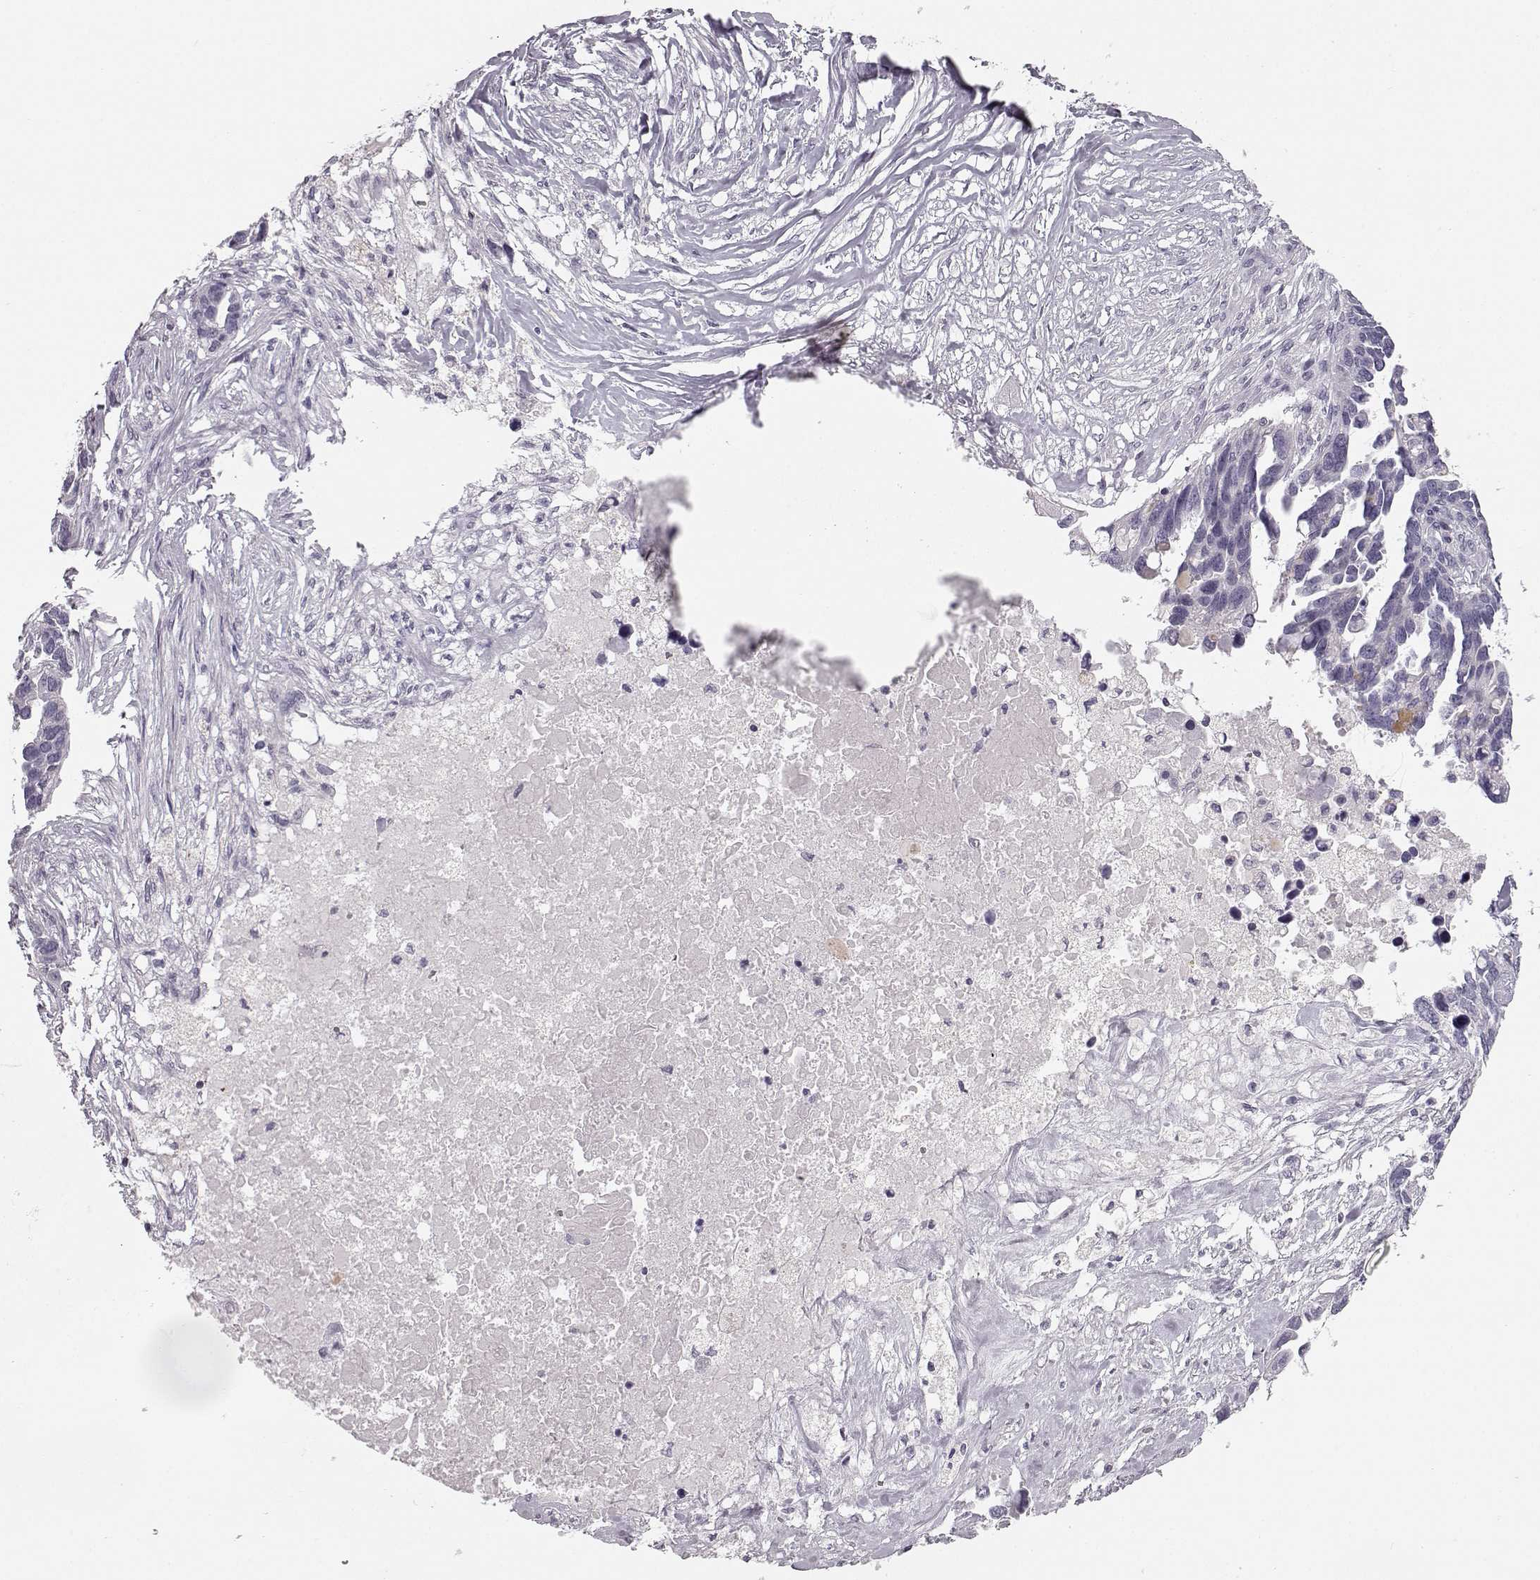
{"staining": {"intensity": "negative", "quantity": "none", "location": "none"}, "tissue": "ovarian cancer", "cell_type": "Tumor cells", "image_type": "cancer", "snomed": [{"axis": "morphology", "description": "Cystadenocarcinoma, serous, NOS"}, {"axis": "topography", "description": "Ovary"}], "caption": "High power microscopy image of an IHC image of ovarian cancer, revealing no significant expression in tumor cells.", "gene": "KIAA0319", "patient": {"sex": "female", "age": 54}}